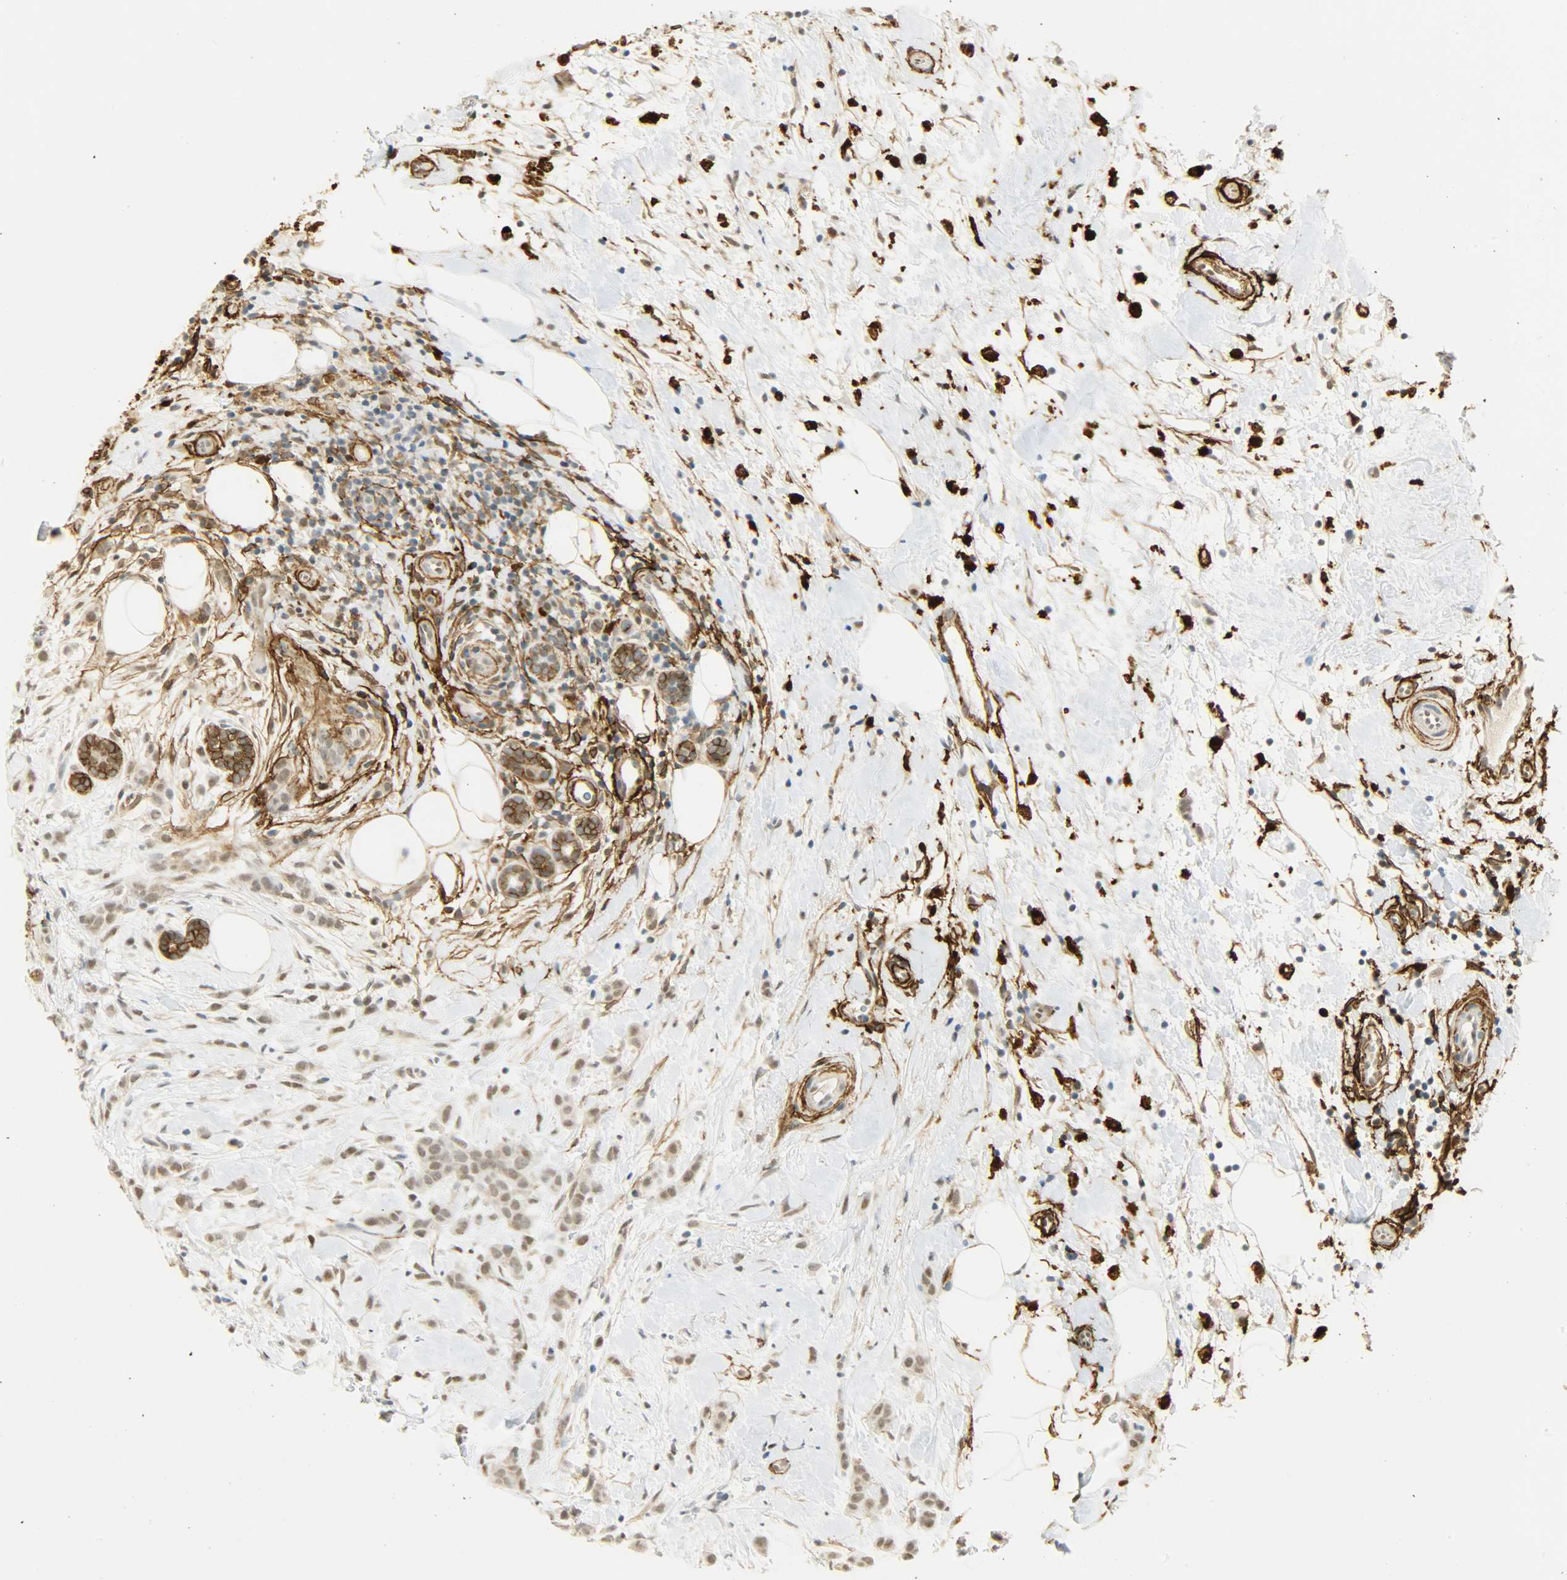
{"staining": {"intensity": "weak", "quantity": ">75%", "location": "nuclear"}, "tissue": "breast cancer", "cell_type": "Tumor cells", "image_type": "cancer", "snomed": [{"axis": "morphology", "description": "Lobular carcinoma, in situ"}, {"axis": "morphology", "description": "Lobular carcinoma"}, {"axis": "topography", "description": "Breast"}], "caption": "Breast cancer (lobular carcinoma) stained with a protein marker reveals weak staining in tumor cells.", "gene": "NGFR", "patient": {"sex": "female", "age": 41}}